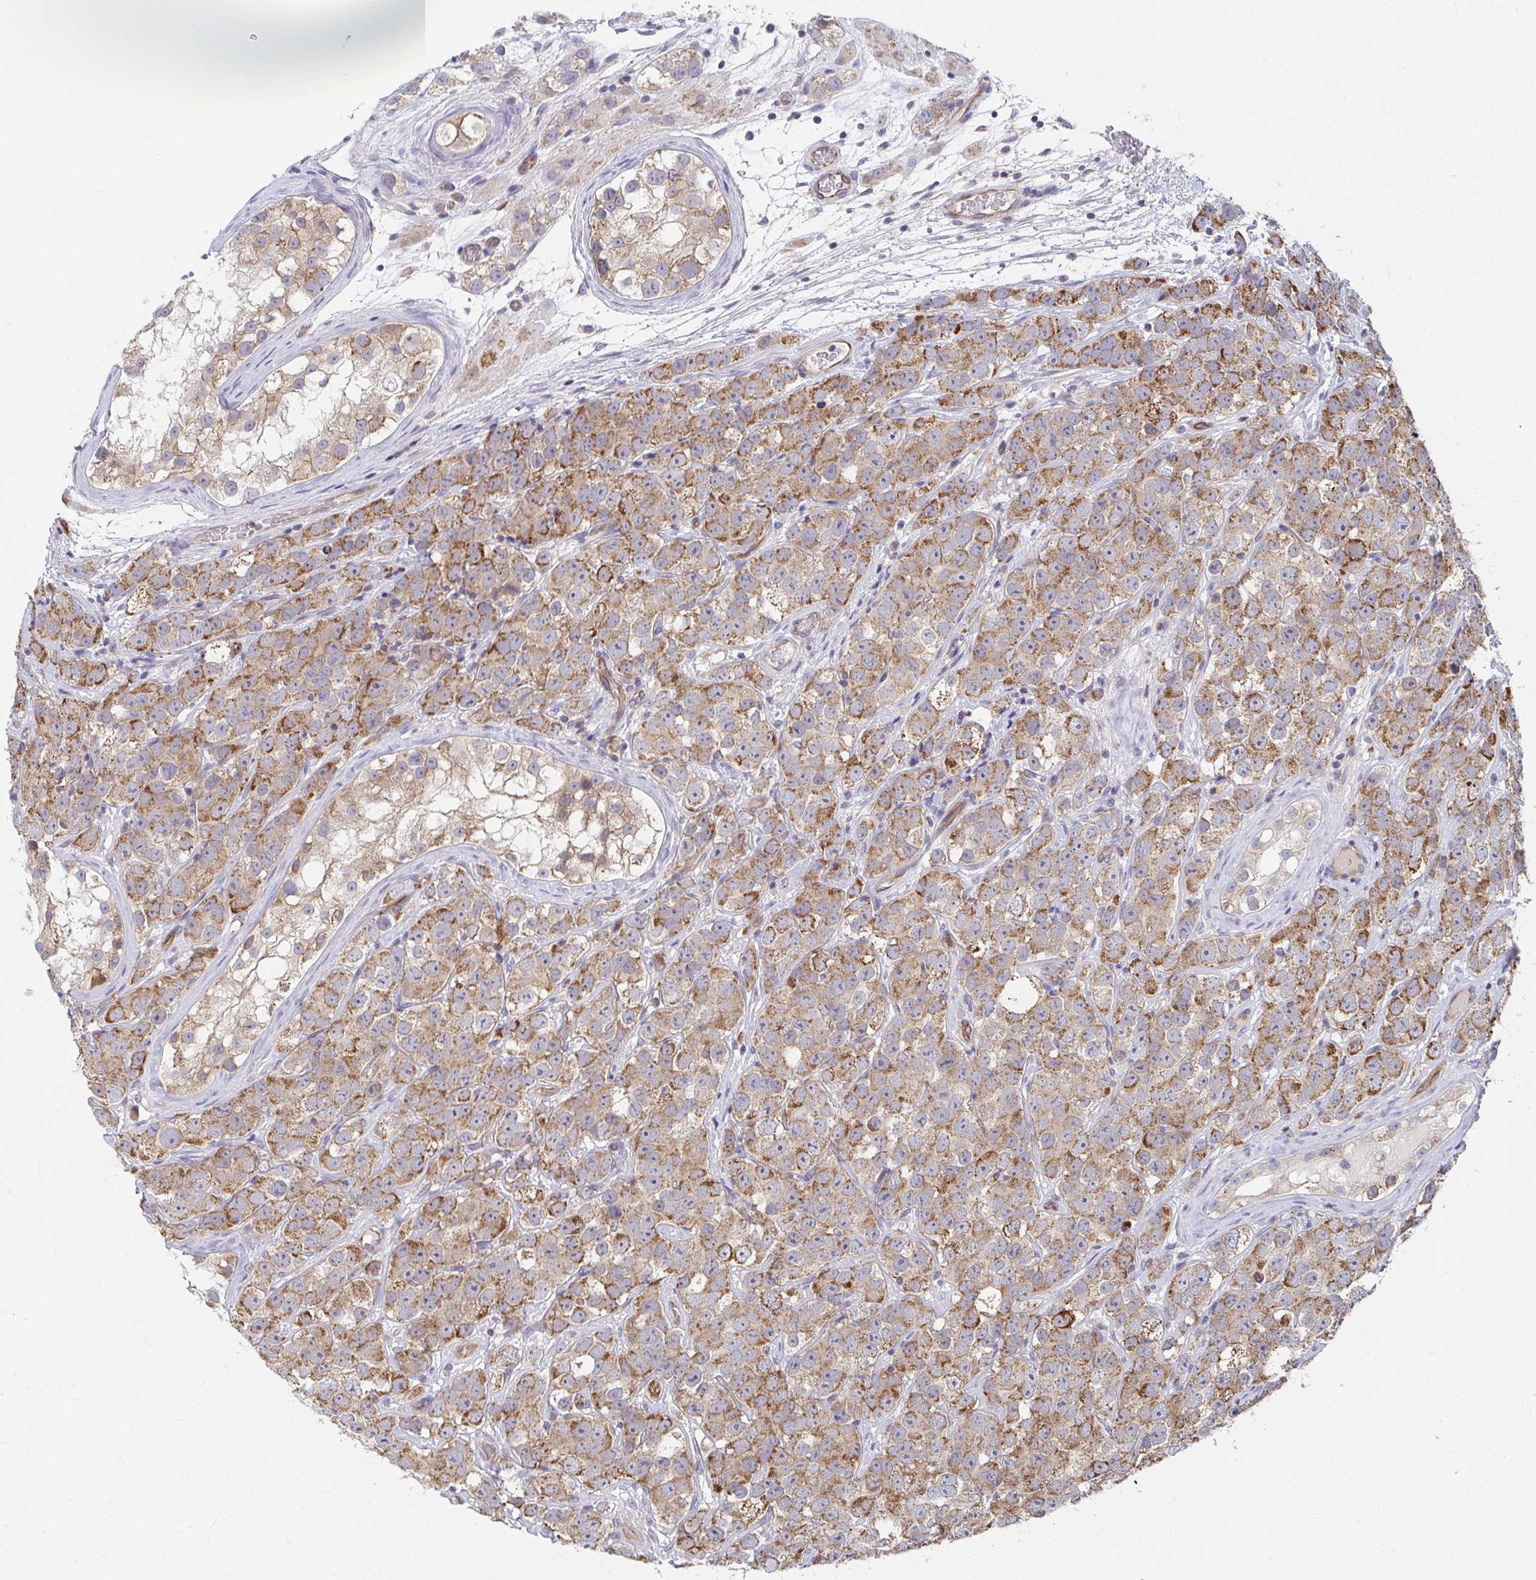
{"staining": {"intensity": "moderate", "quantity": ">75%", "location": "cytoplasmic/membranous"}, "tissue": "testis cancer", "cell_type": "Tumor cells", "image_type": "cancer", "snomed": [{"axis": "morphology", "description": "Seminoma, NOS"}, {"axis": "topography", "description": "Testis"}], "caption": "Protein staining displays moderate cytoplasmic/membranous expression in about >75% of tumor cells in testis cancer (seminoma). The protein of interest is shown in brown color, while the nuclei are stained blue.", "gene": "EIF1AD", "patient": {"sex": "male", "age": 28}}